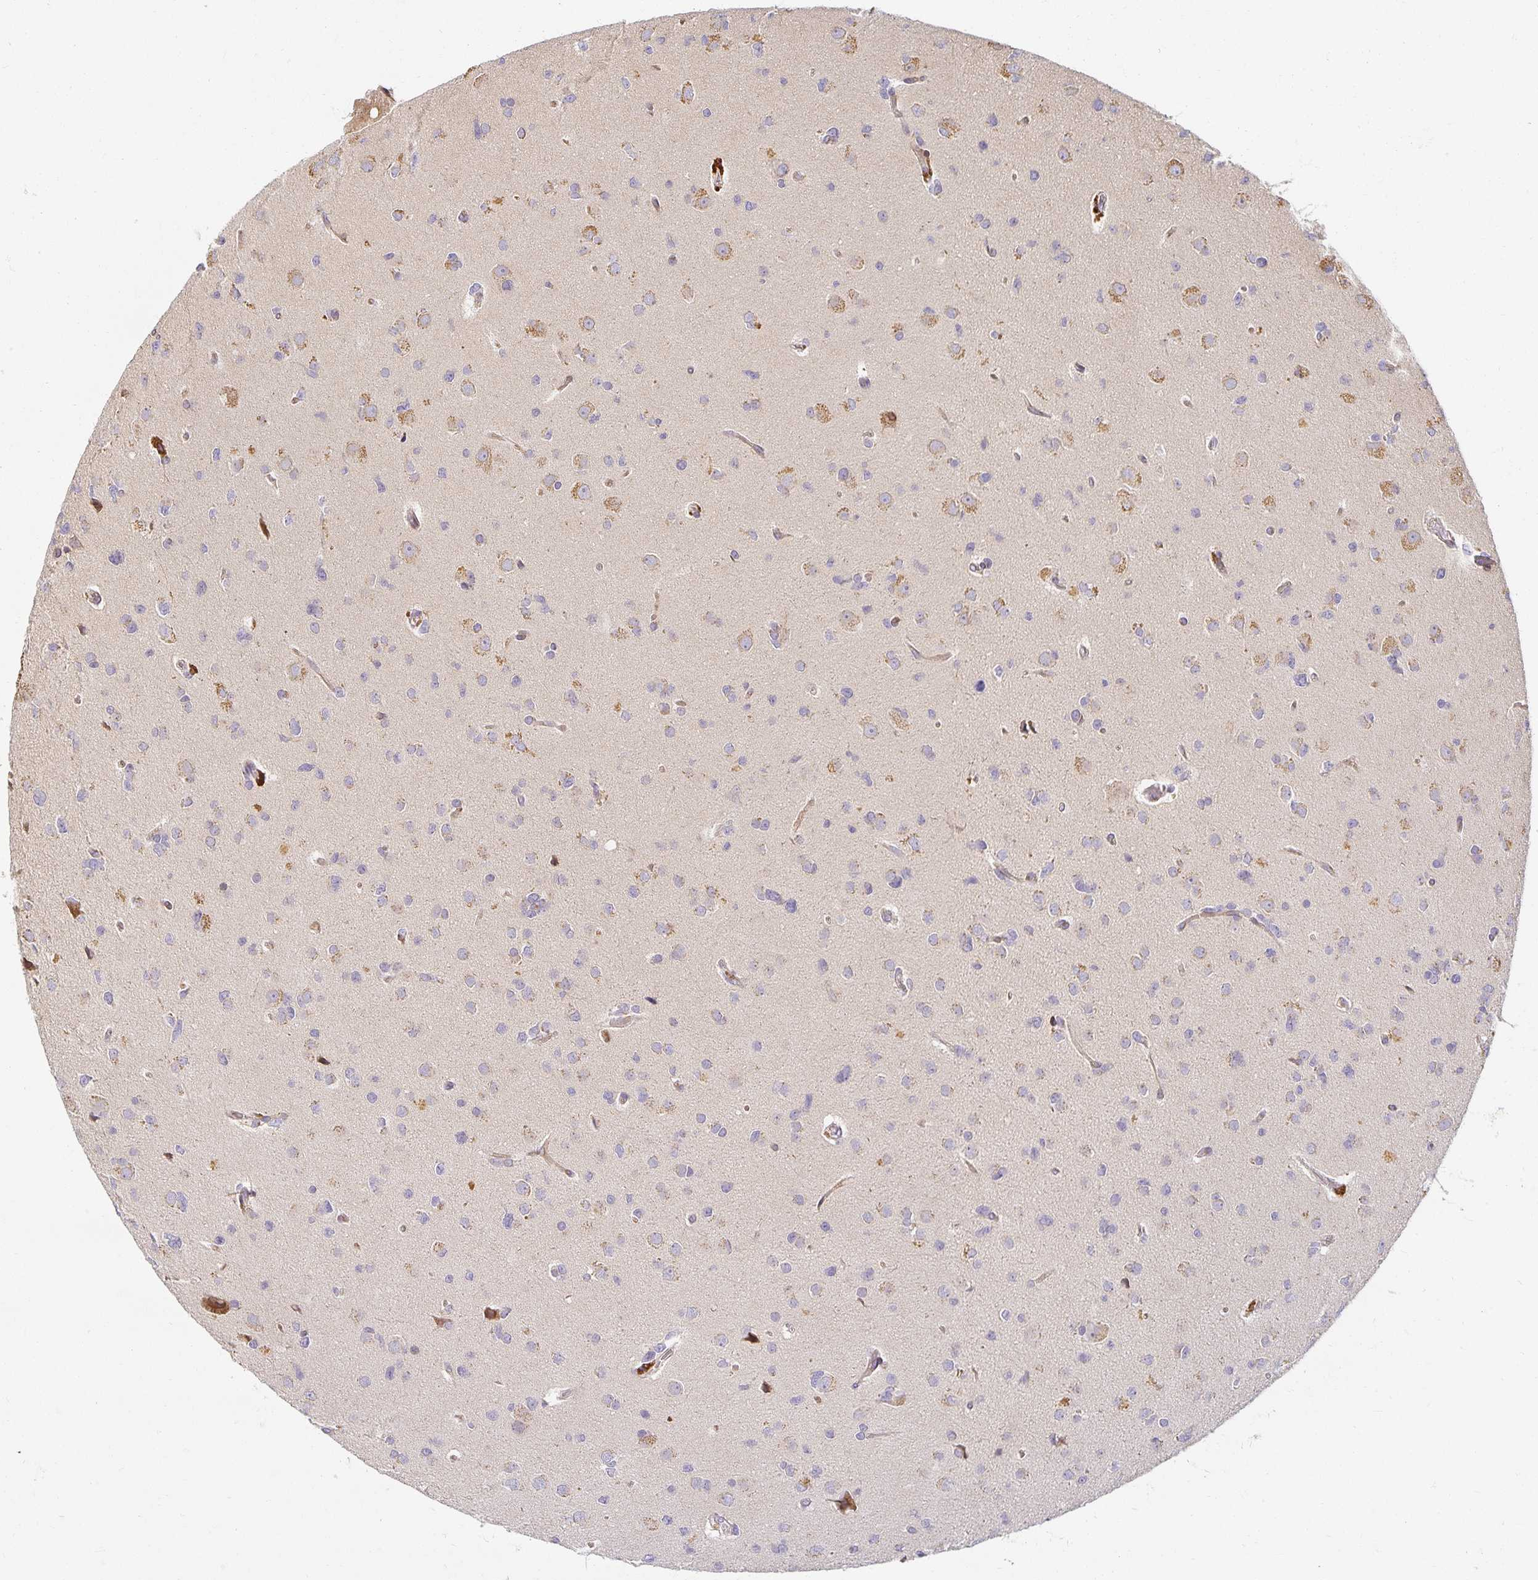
{"staining": {"intensity": "negative", "quantity": "none", "location": "none"}, "tissue": "glioma", "cell_type": "Tumor cells", "image_type": "cancer", "snomed": [{"axis": "morphology", "description": "Glioma, malignant, Low grade"}, {"axis": "topography", "description": "Brain"}], "caption": "Immunohistochemistry (IHC) photomicrograph of human malignant glioma (low-grade) stained for a protein (brown), which demonstrates no staining in tumor cells.", "gene": "EHF", "patient": {"sex": "female", "age": 55}}